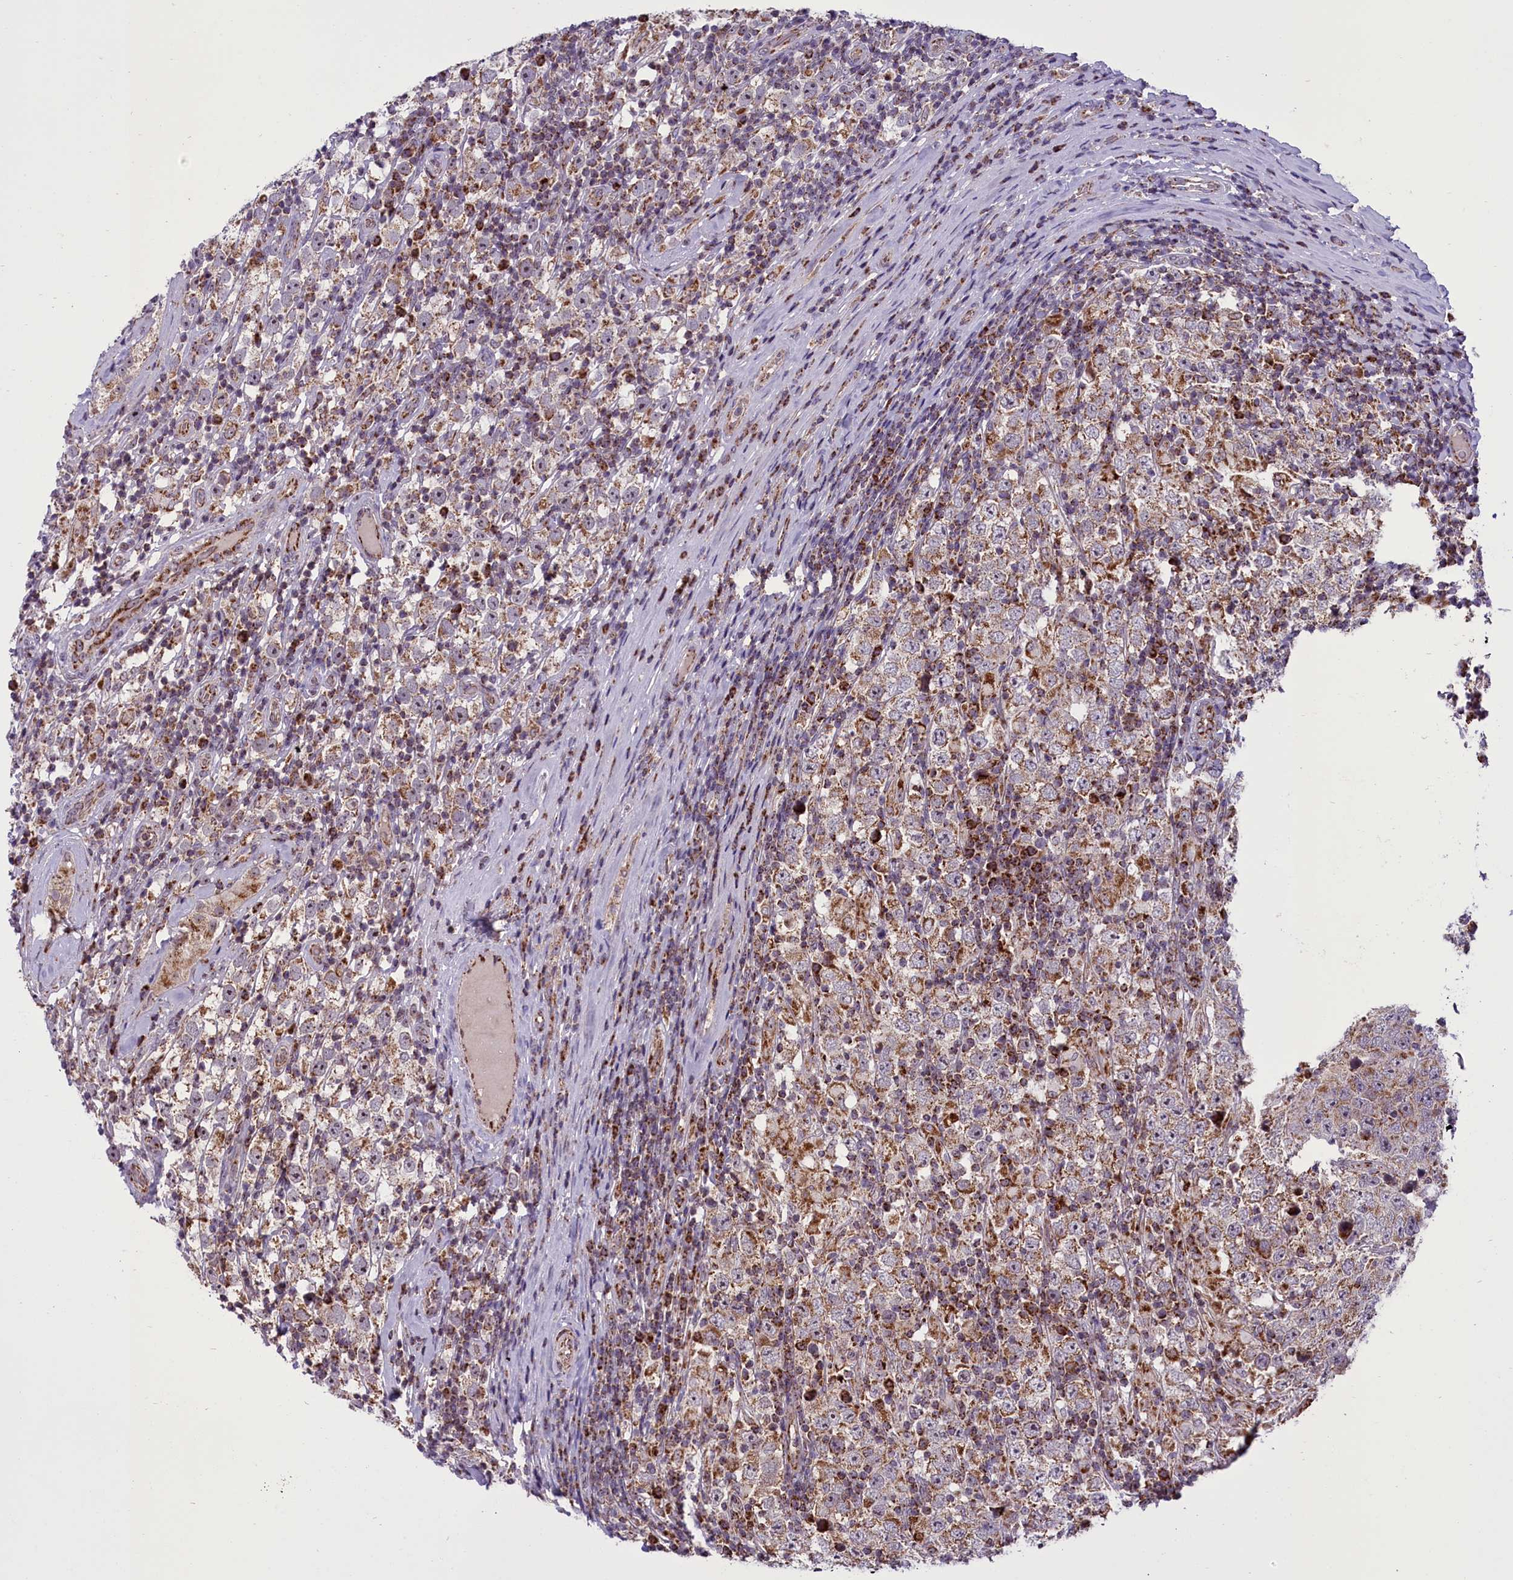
{"staining": {"intensity": "moderate", "quantity": "<25%", "location": "cytoplasmic/membranous"}, "tissue": "testis cancer", "cell_type": "Tumor cells", "image_type": "cancer", "snomed": [{"axis": "morphology", "description": "Normal tissue, NOS"}, {"axis": "morphology", "description": "Urothelial carcinoma, High grade"}, {"axis": "morphology", "description": "Seminoma, NOS"}, {"axis": "morphology", "description": "Carcinoma, Embryonal, NOS"}, {"axis": "topography", "description": "Urinary bladder"}, {"axis": "topography", "description": "Testis"}], "caption": "Protein staining by immunohistochemistry demonstrates moderate cytoplasmic/membranous staining in about <25% of tumor cells in urothelial carcinoma (high-grade) (testis).", "gene": "NDUFS5", "patient": {"sex": "male", "age": 41}}